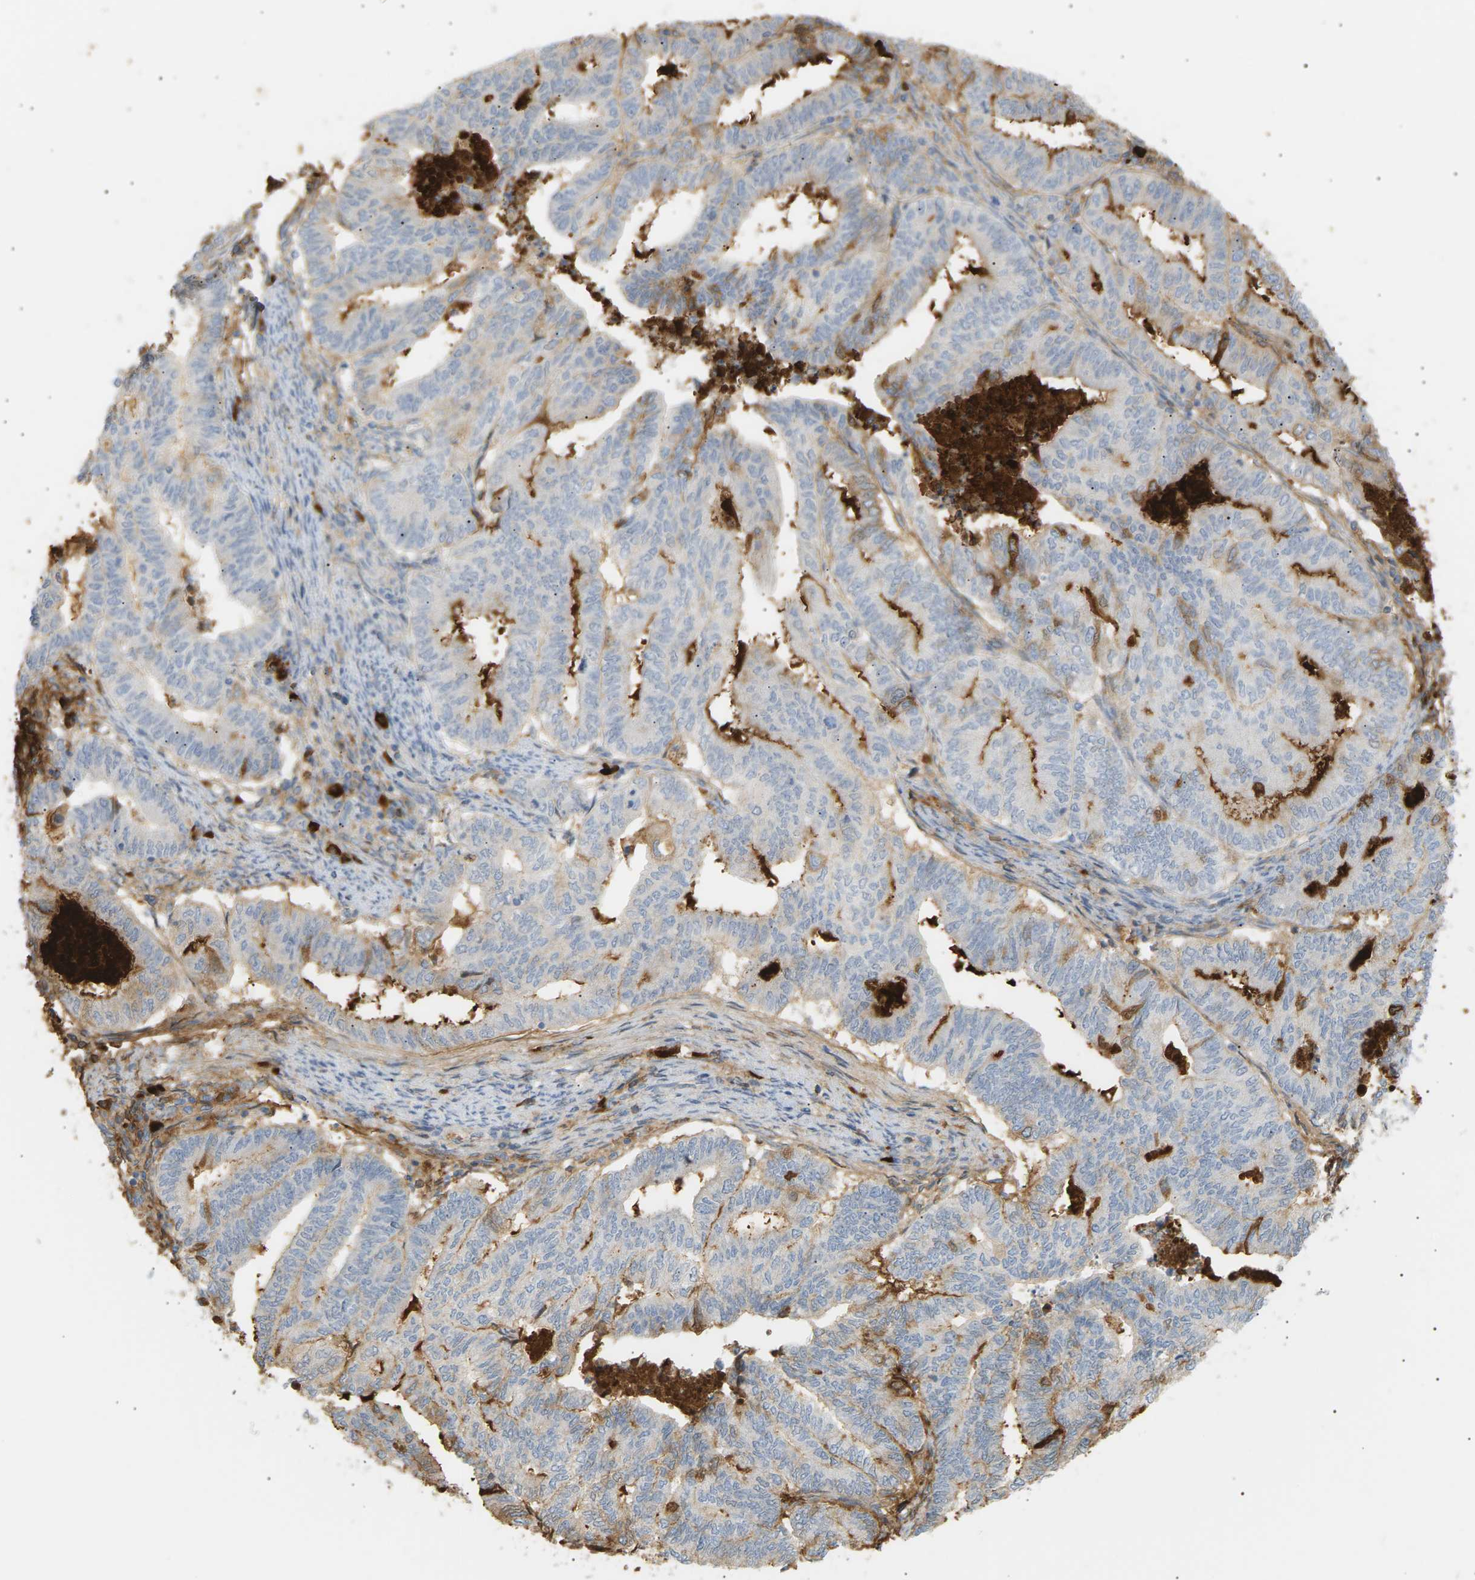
{"staining": {"intensity": "negative", "quantity": "none", "location": "none"}, "tissue": "endometrial cancer", "cell_type": "Tumor cells", "image_type": "cancer", "snomed": [{"axis": "morphology", "description": "Adenocarcinoma, NOS"}, {"axis": "topography", "description": "Endometrium"}], "caption": "Immunohistochemistry (IHC) micrograph of neoplastic tissue: human endometrial cancer (adenocarcinoma) stained with DAB shows no significant protein positivity in tumor cells. Brightfield microscopy of immunohistochemistry (IHC) stained with DAB (brown) and hematoxylin (blue), captured at high magnification.", "gene": "IGLC3", "patient": {"sex": "female", "age": 79}}